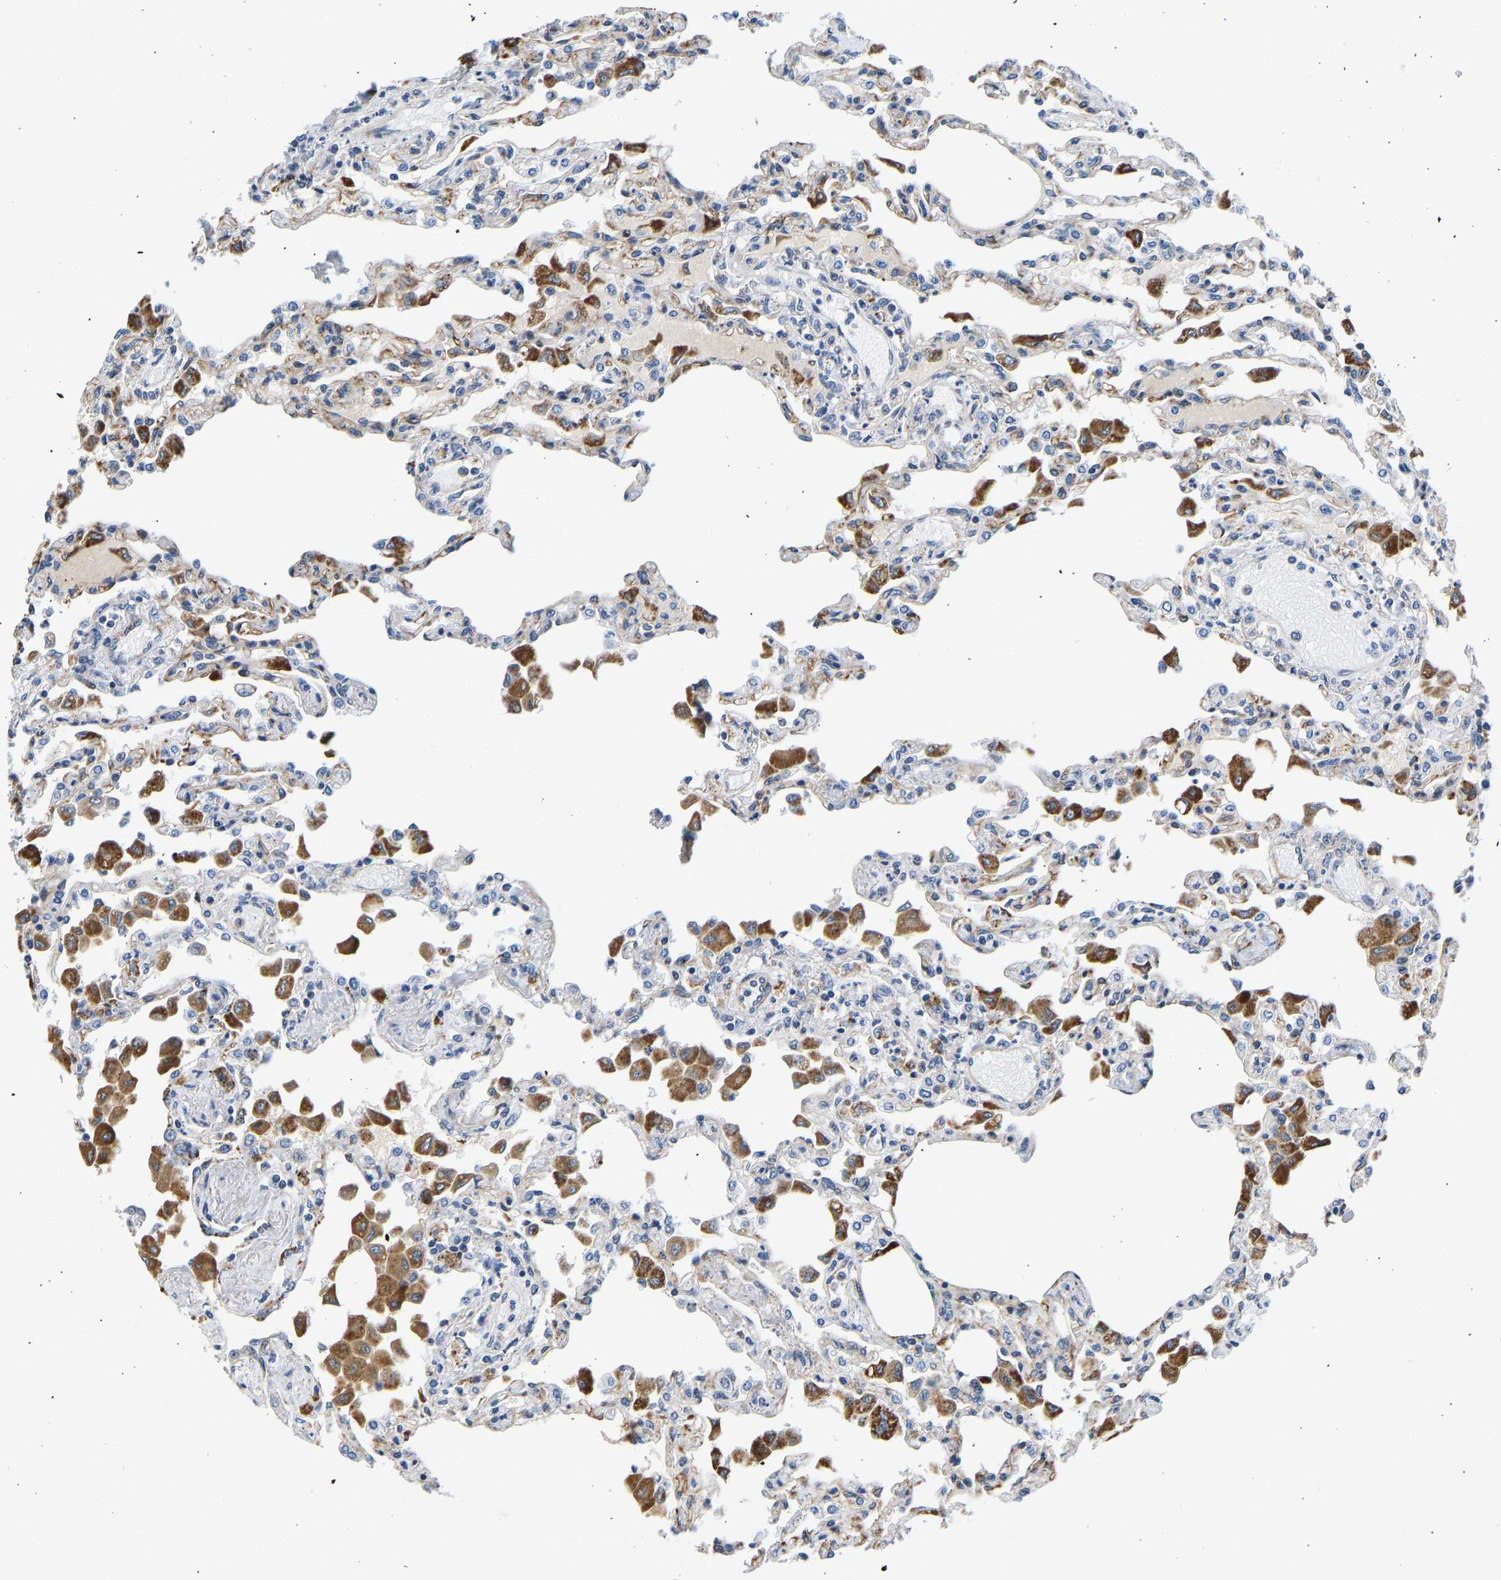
{"staining": {"intensity": "moderate", "quantity": "25%-75%", "location": "cytoplasmic/membranous"}, "tissue": "lung", "cell_type": "Alveolar cells", "image_type": "normal", "snomed": [{"axis": "morphology", "description": "Normal tissue, NOS"}, {"axis": "topography", "description": "Bronchus"}, {"axis": "topography", "description": "Lung"}], "caption": "Unremarkable lung was stained to show a protein in brown. There is medium levels of moderate cytoplasmic/membranous positivity in approximately 25%-75% of alveolar cells.", "gene": "RESF1", "patient": {"sex": "female", "age": 49}}